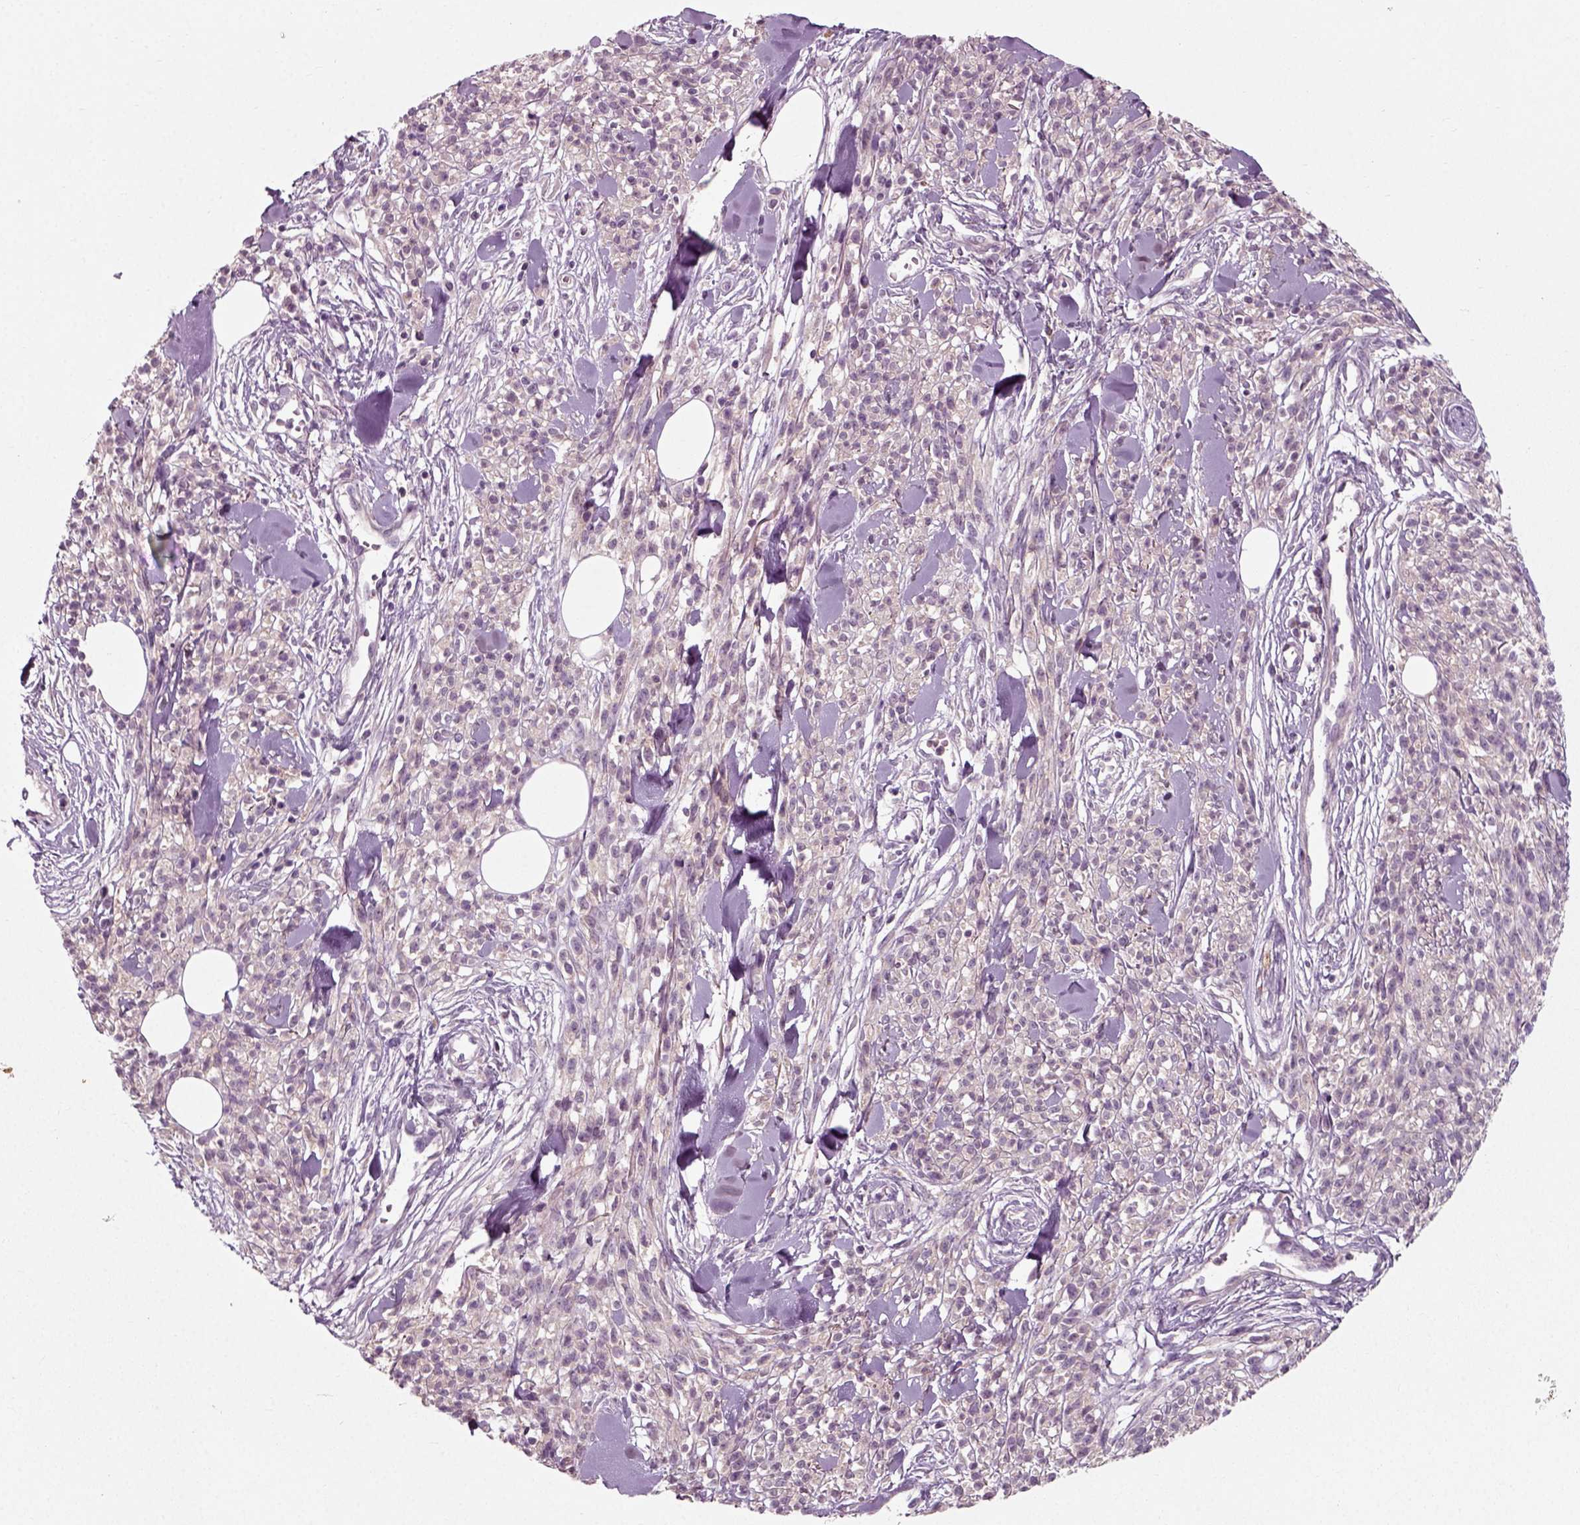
{"staining": {"intensity": "negative", "quantity": "none", "location": "none"}, "tissue": "melanoma", "cell_type": "Tumor cells", "image_type": "cancer", "snomed": [{"axis": "morphology", "description": "Malignant melanoma, NOS"}, {"axis": "topography", "description": "Skin"}, {"axis": "topography", "description": "Skin of trunk"}], "caption": "Tumor cells show no significant protein staining in melanoma.", "gene": "RND2", "patient": {"sex": "male", "age": 74}}